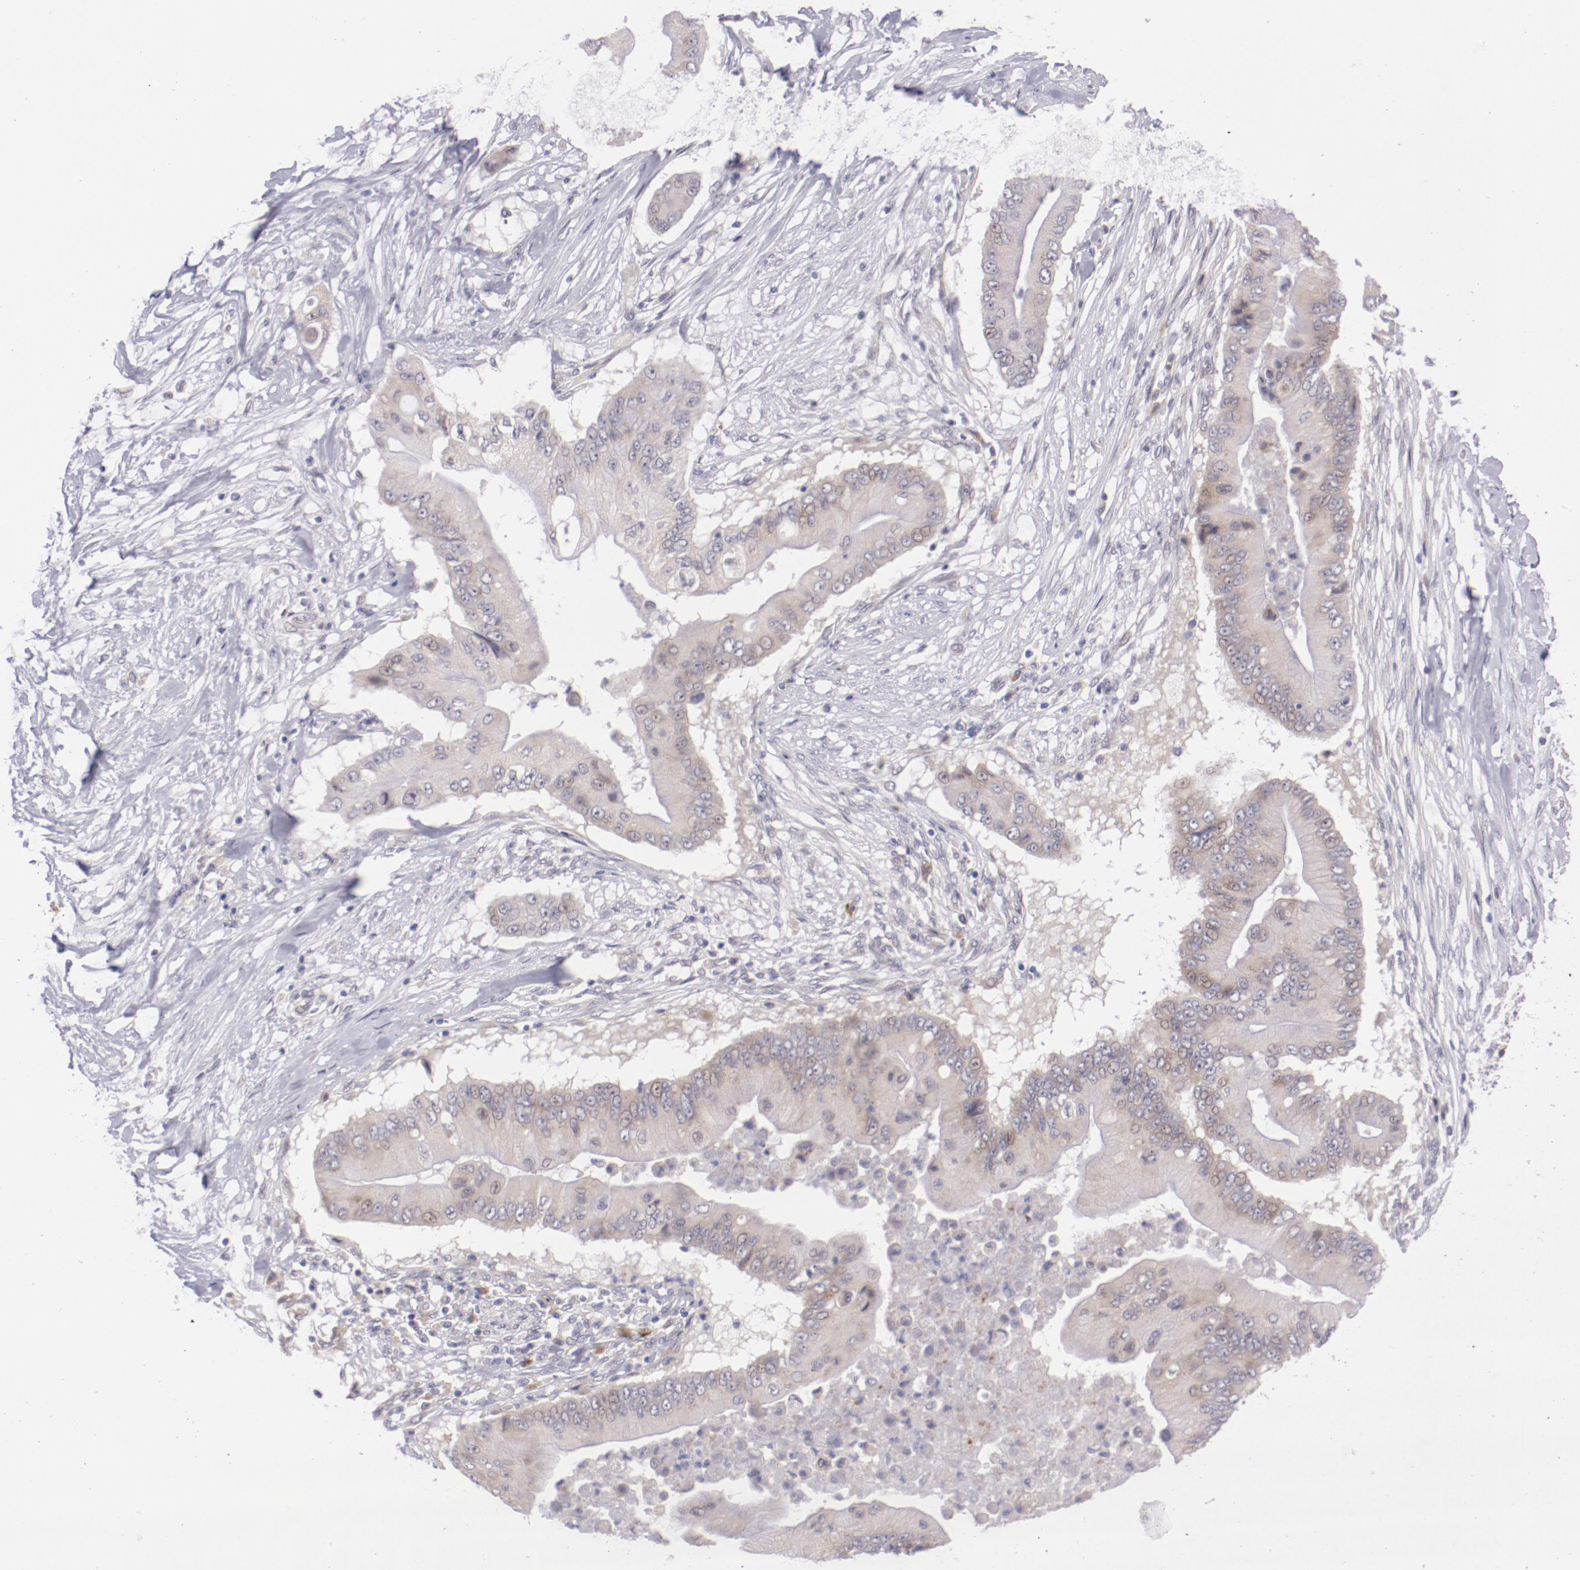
{"staining": {"intensity": "weak", "quantity": ">75%", "location": "cytoplasmic/membranous"}, "tissue": "pancreatic cancer", "cell_type": "Tumor cells", "image_type": "cancer", "snomed": [{"axis": "morphology", "description": "Adenocarcinoma, NOS"}, {"axis": "topography", "description": "Pancreas"}], "caption": "This is an image of immunohistochemistry (IHC) staining of pancreatic cancer, which shows weak positivity in the cytoplasmic/membranous of tumor cells.", "gene": "TRAF3", "patient": {"sex": "male", "age": 62}}